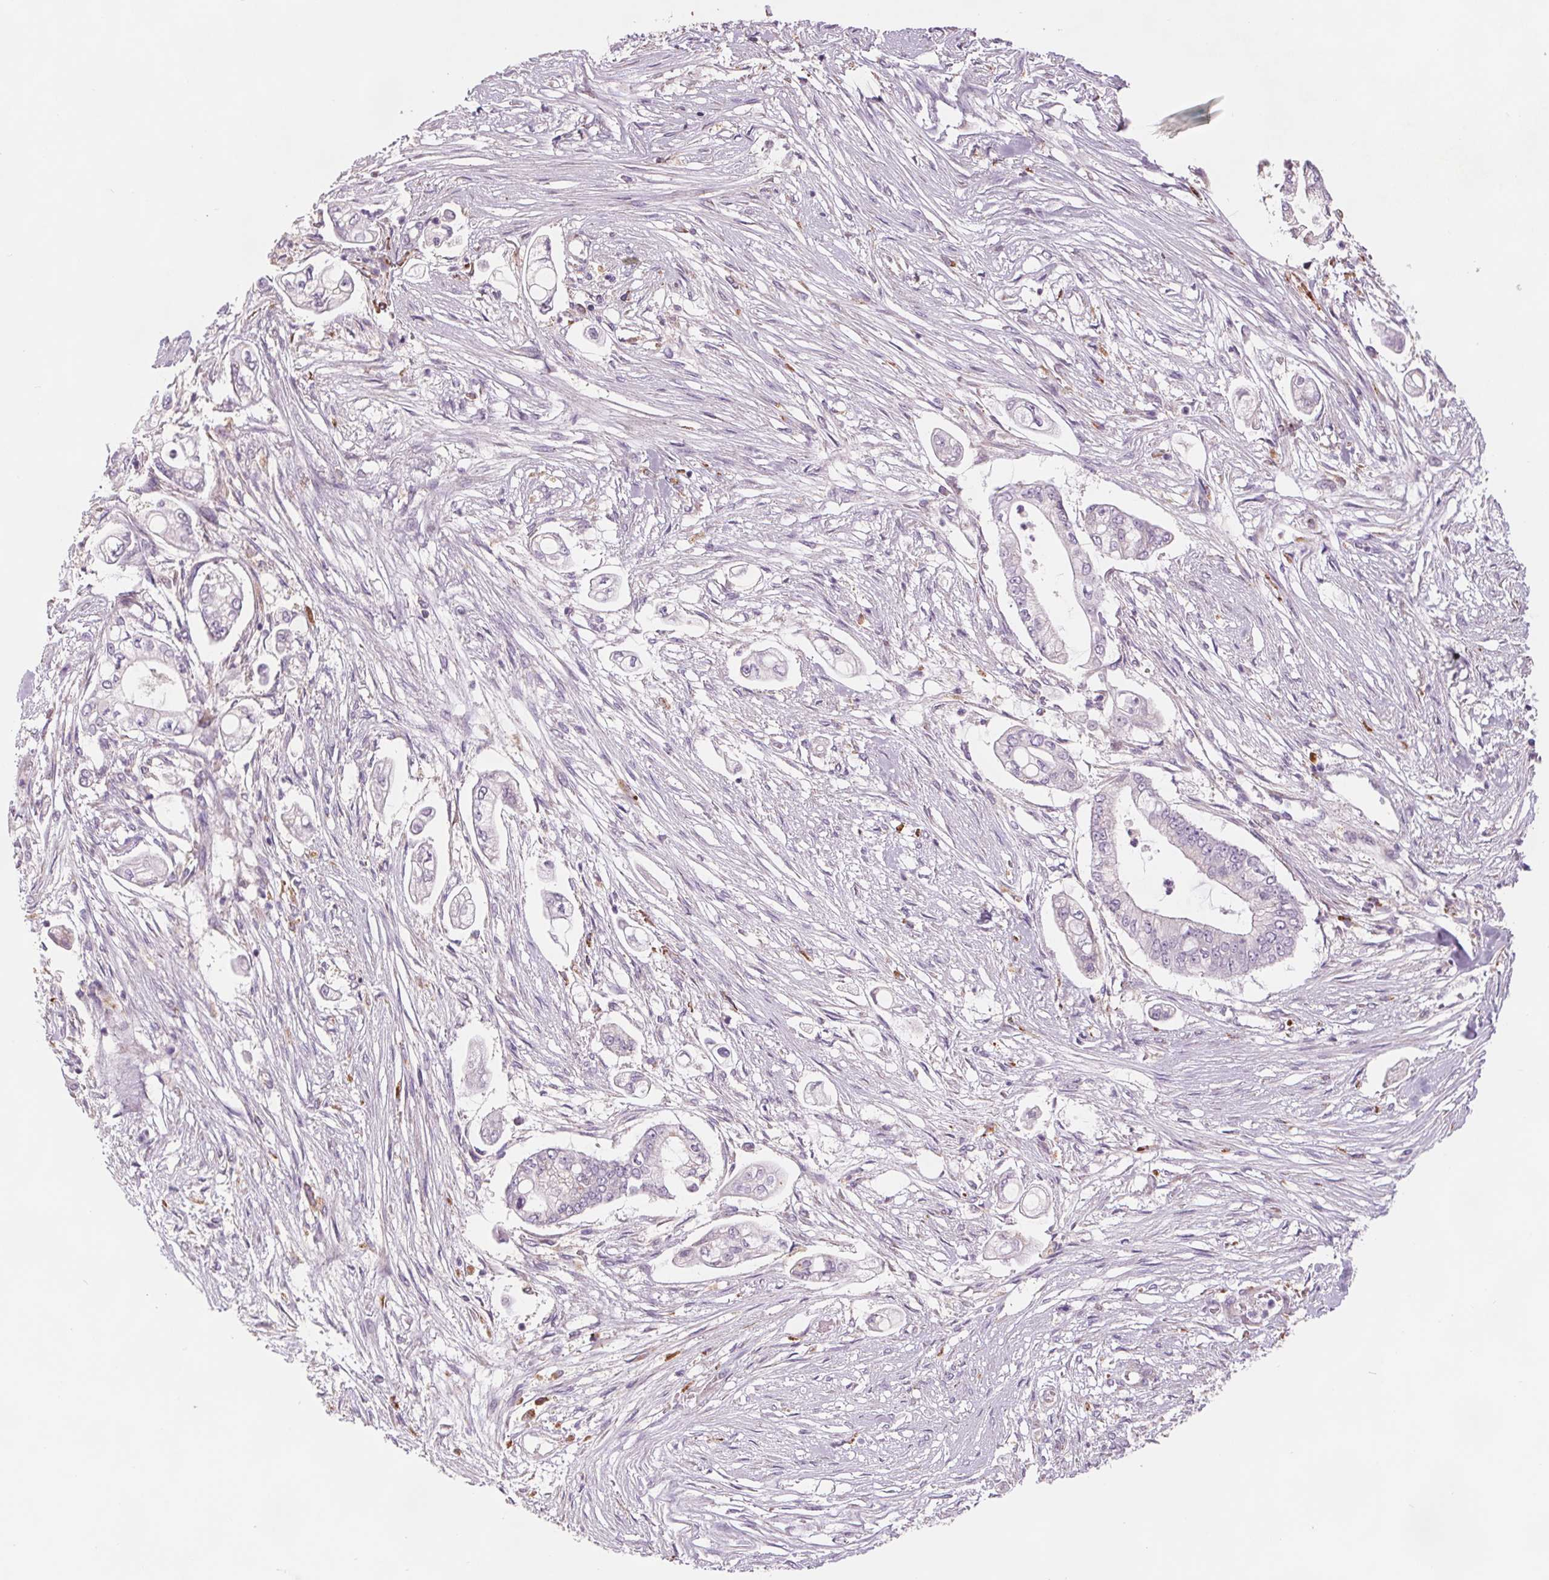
{"staining": {"intensity": "negative", "quantity": "none", "location": "none"}, "tissue": "pancreatic cancer", "cell_type": "Tumor cells", "image_type": "cancer", "snomed": [{"axis": "morphology", "description": "Adenocarcinoma, NOS"}, {"axis": "topography", "description": "Pancreas"}], "caption": "The micrograph displays no staining of tumor cells in adenocarcinoma (pancreatic).", "gene": "SAMD5", "patient": {"sex": "female", "age": 69}}